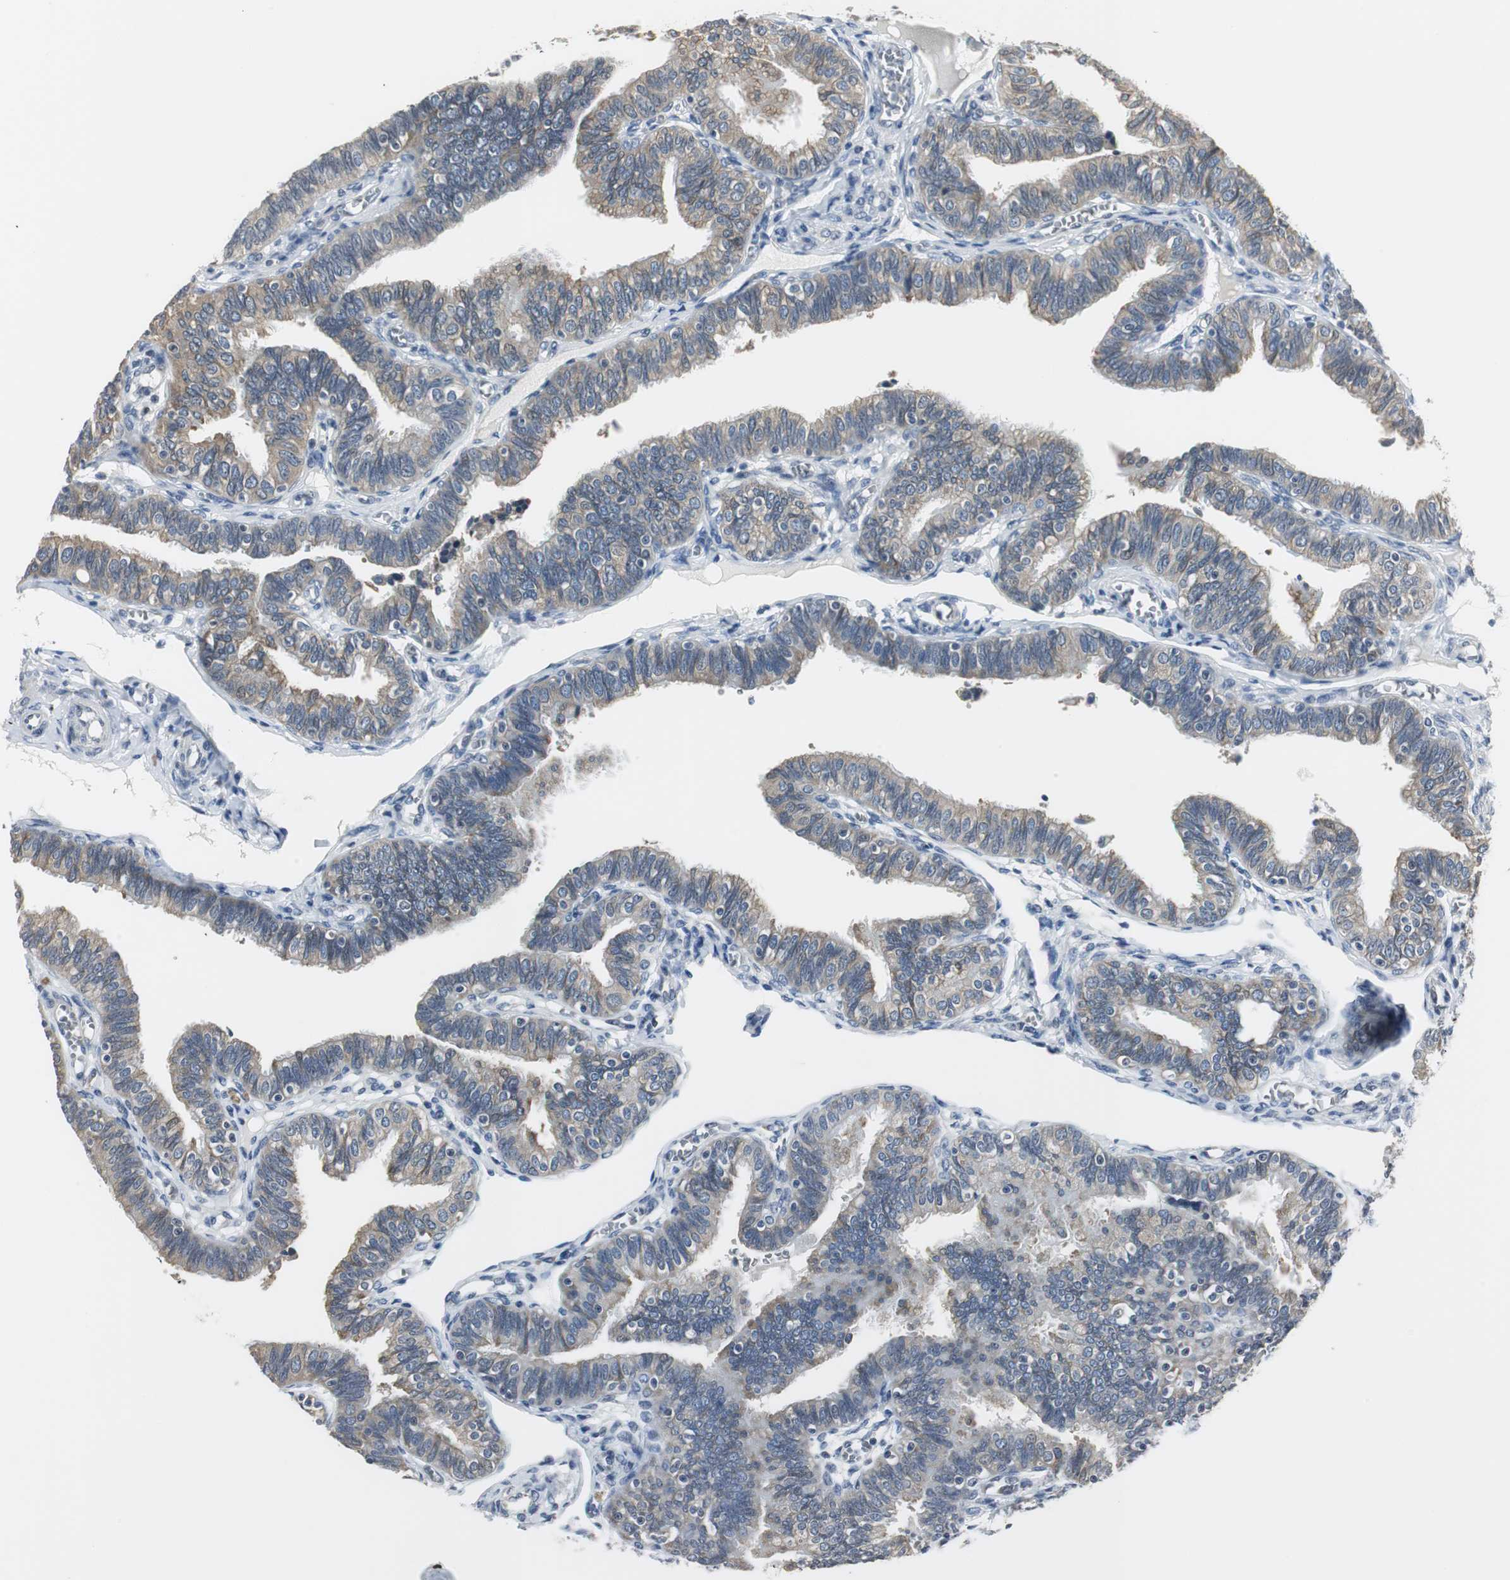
{"staining": {"intensity": "weak", "quantity": ">75%", "location": "cytoplasmic/membranous"}, "tissue": "fallopian tube", "cell_type": "Glandular cells", "image_type": "normal", "snomed": [{"axis": "morphology", "description": "Normal tissue, NOS"}, {"axis": "topography", "description": "Fallopian tube"}], "caption": "Protein staining exhibits weak cytoplasmic/membranous staining in approximately >75% of glandular cells in unremarkable fallopian tube.", "gene": "CCT5", "patient": {"sex": "female", "age": 46}}